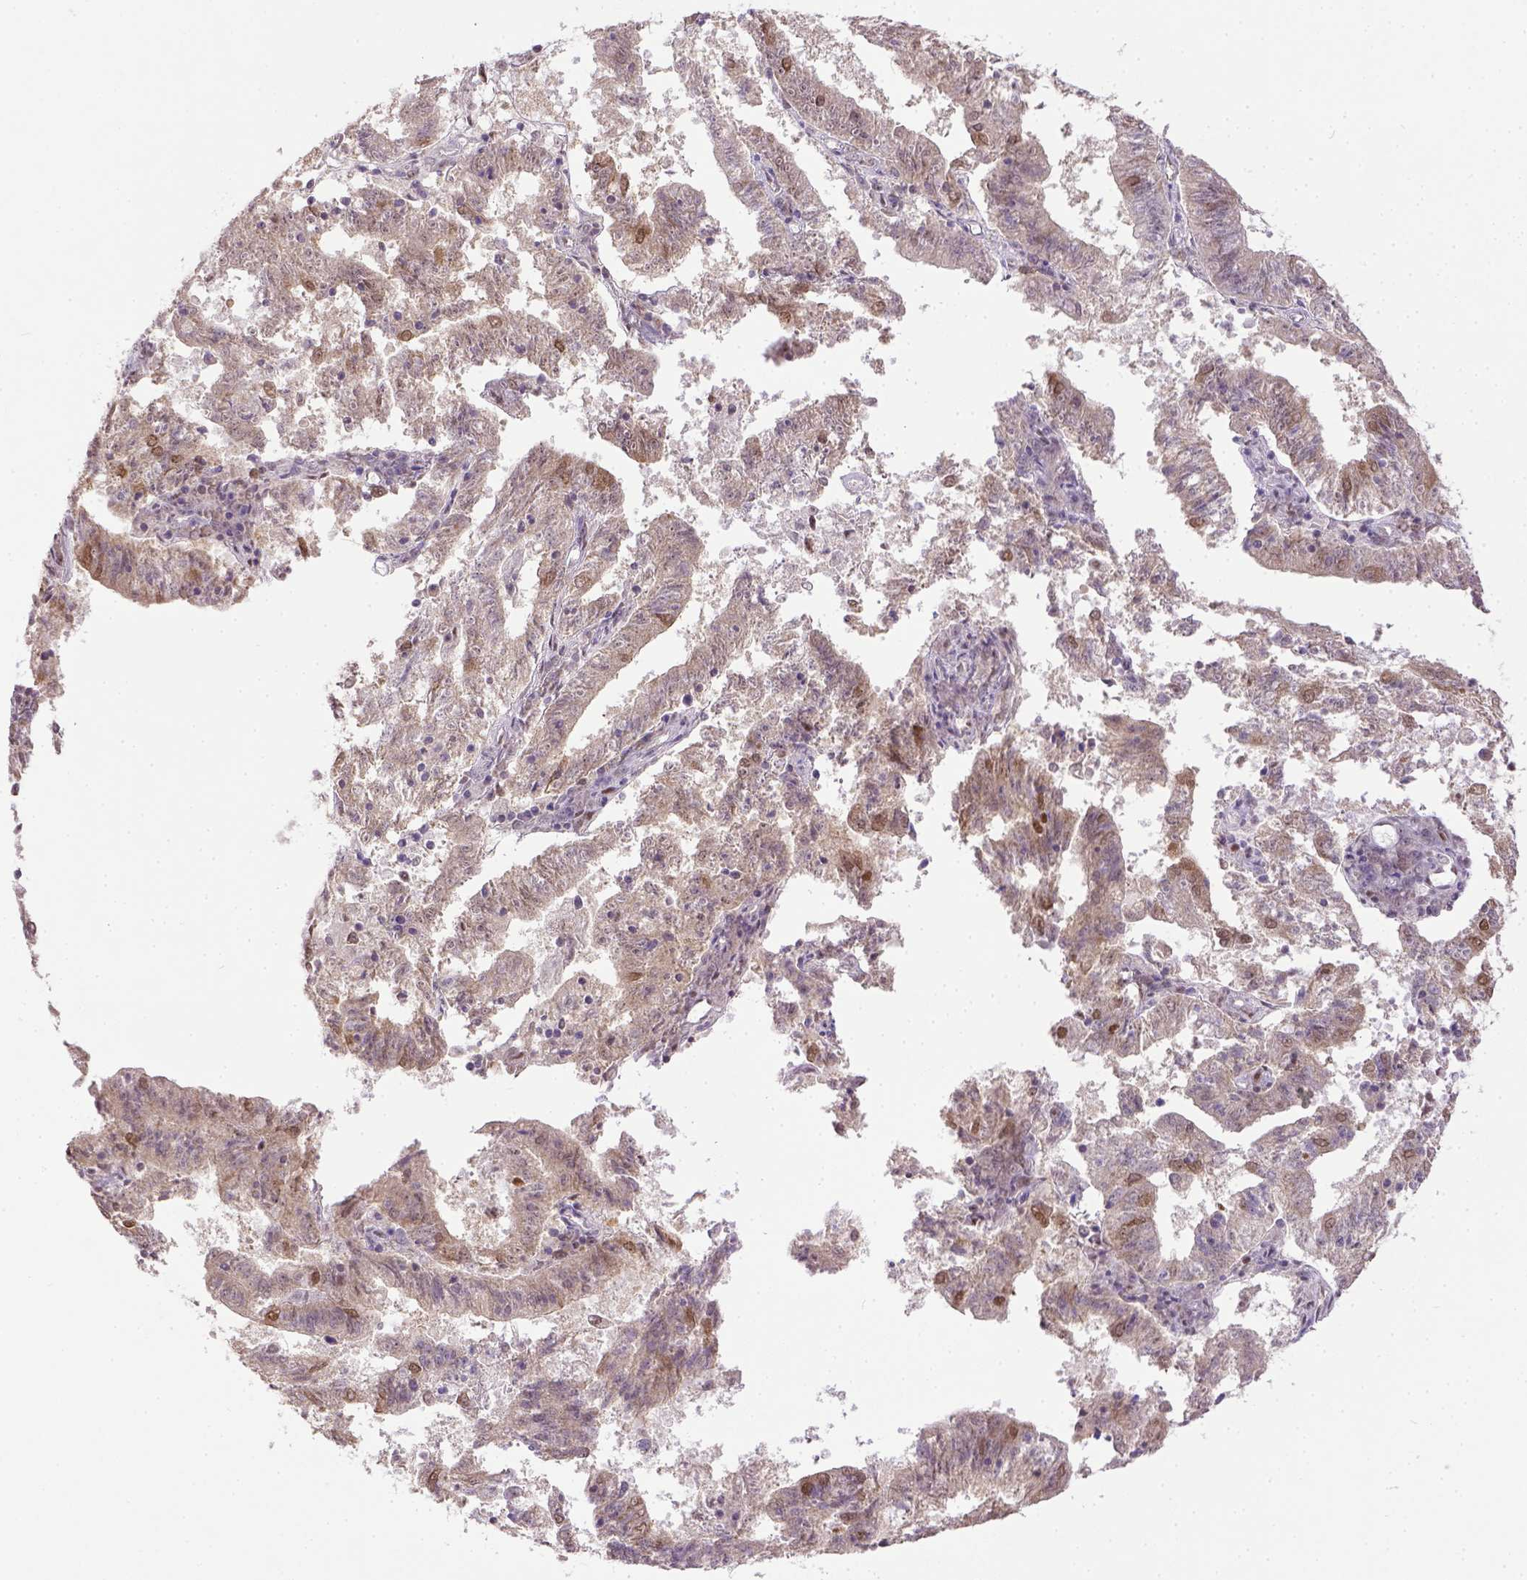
{"staining": {"intensity": "weak", "quantity": "25%-75%", "location": "nuclear"}, "tissue": "endometrial cancer", "cell_type": "Tumor cells", "image_type": "cancer", "snomed": [{"axis": "morphology", "description": "Adenocarcinoma, NOS"}, {"axis": "topography", "description": "Endometrium"}], "caption": "Endometrial adenocarcinoma stained with a protein marker demonstrates weak staining in tumor cells.", "gene": "ERCC1", "patient": {"sex": "female", "age": 82}}